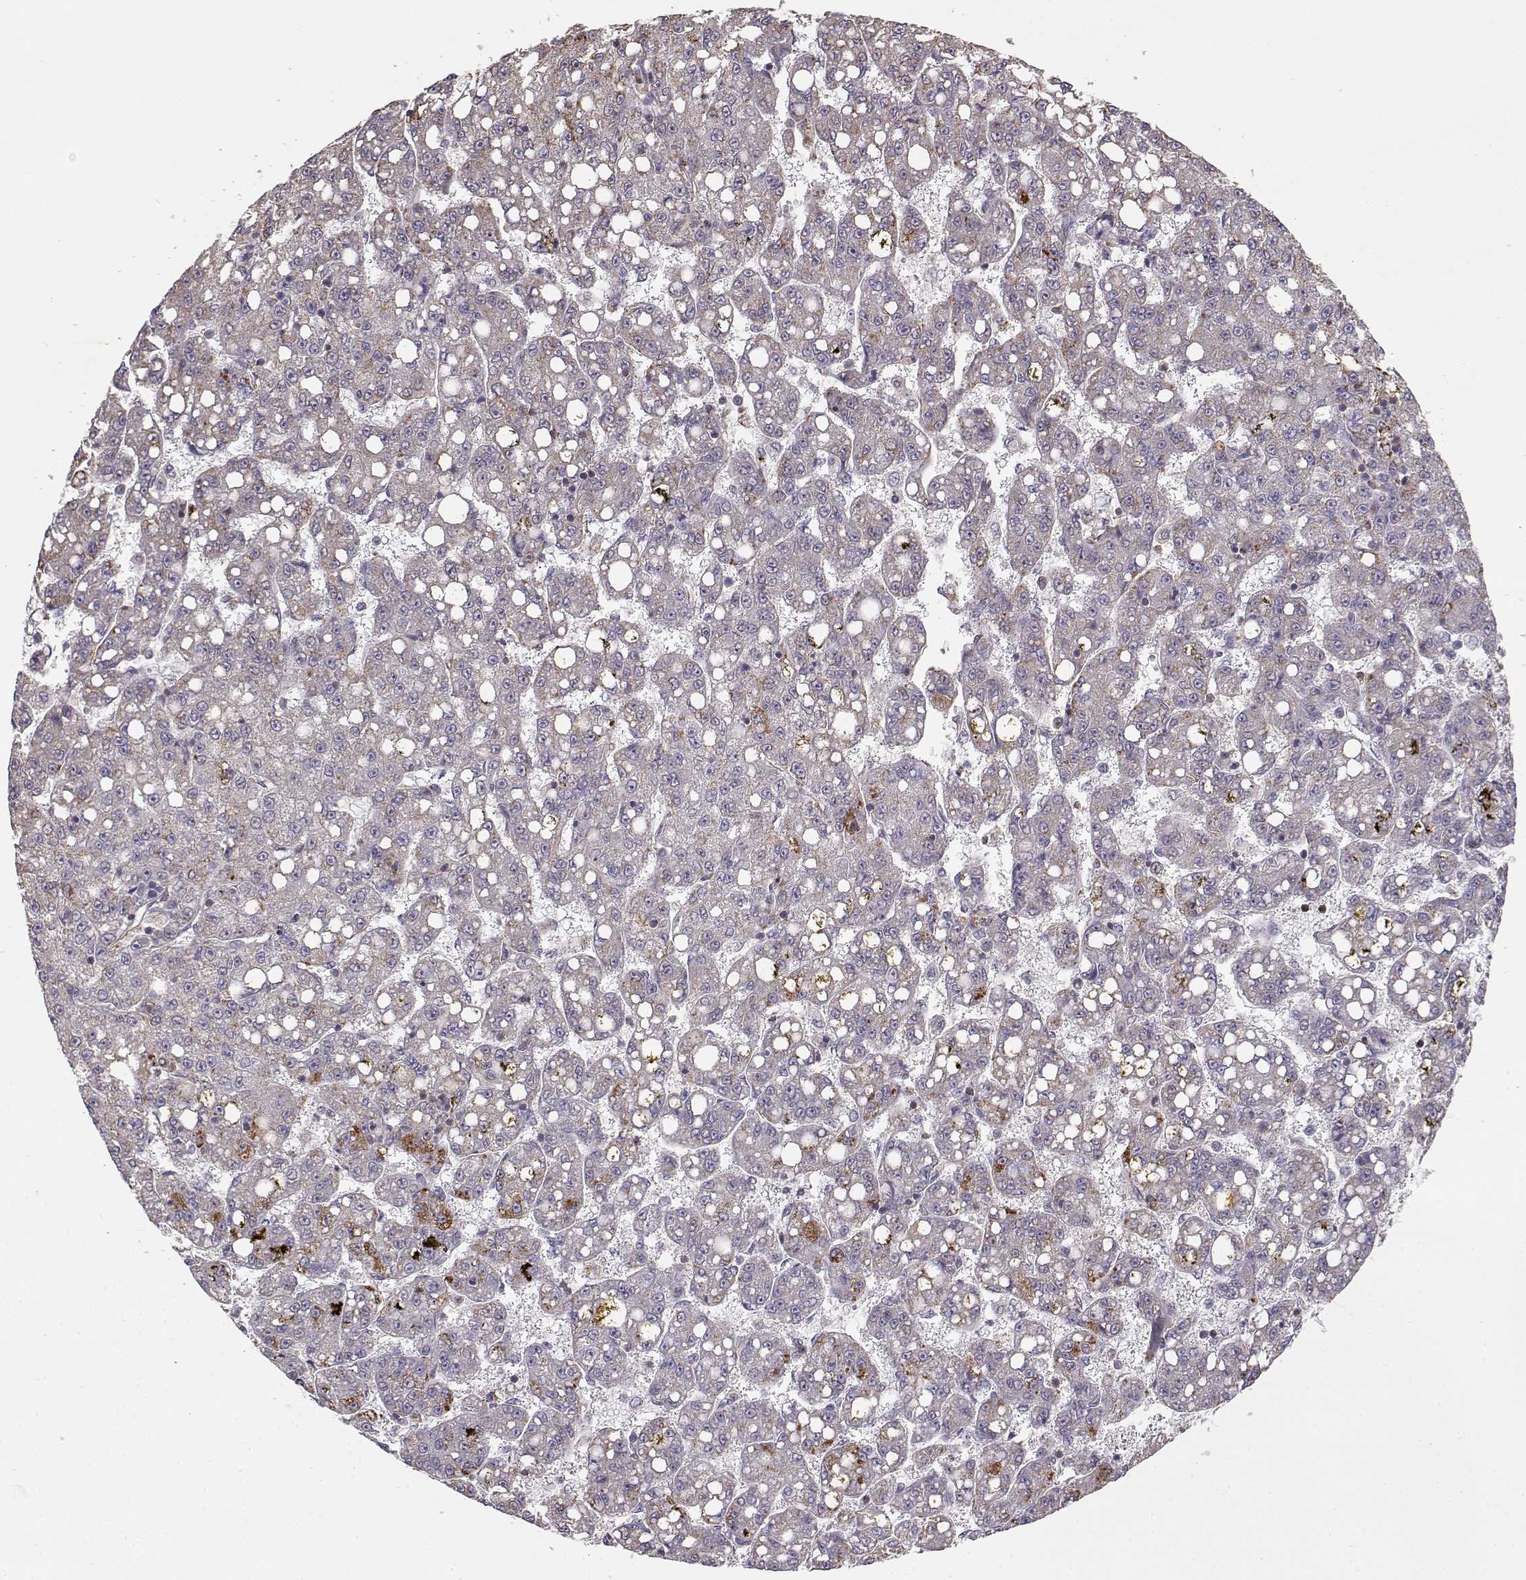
{"staining": {"intensity": "moderate", "quantity": "<25%", "location": "cytoplasmic/membranous"}, "tissue": "liver cancer", "cell_type": "Tumor cells", "image_type": "cancer", "snomed": [{"axis": "morphology", "description": "Carcinoma, Hepatocellular, NOS"}, {"axis": "topography", "description": "Liver"}], "caption": "Protein expression analysis of liver hepatocellular carcinoma displays moderate cytoplasmic/membranous positivity in approximately <25% of tumor cells. (IHC, brightfield microscopy, high magnification).", "gene": "IFITM1", "patient": {"sex": "female", "age": 65}}